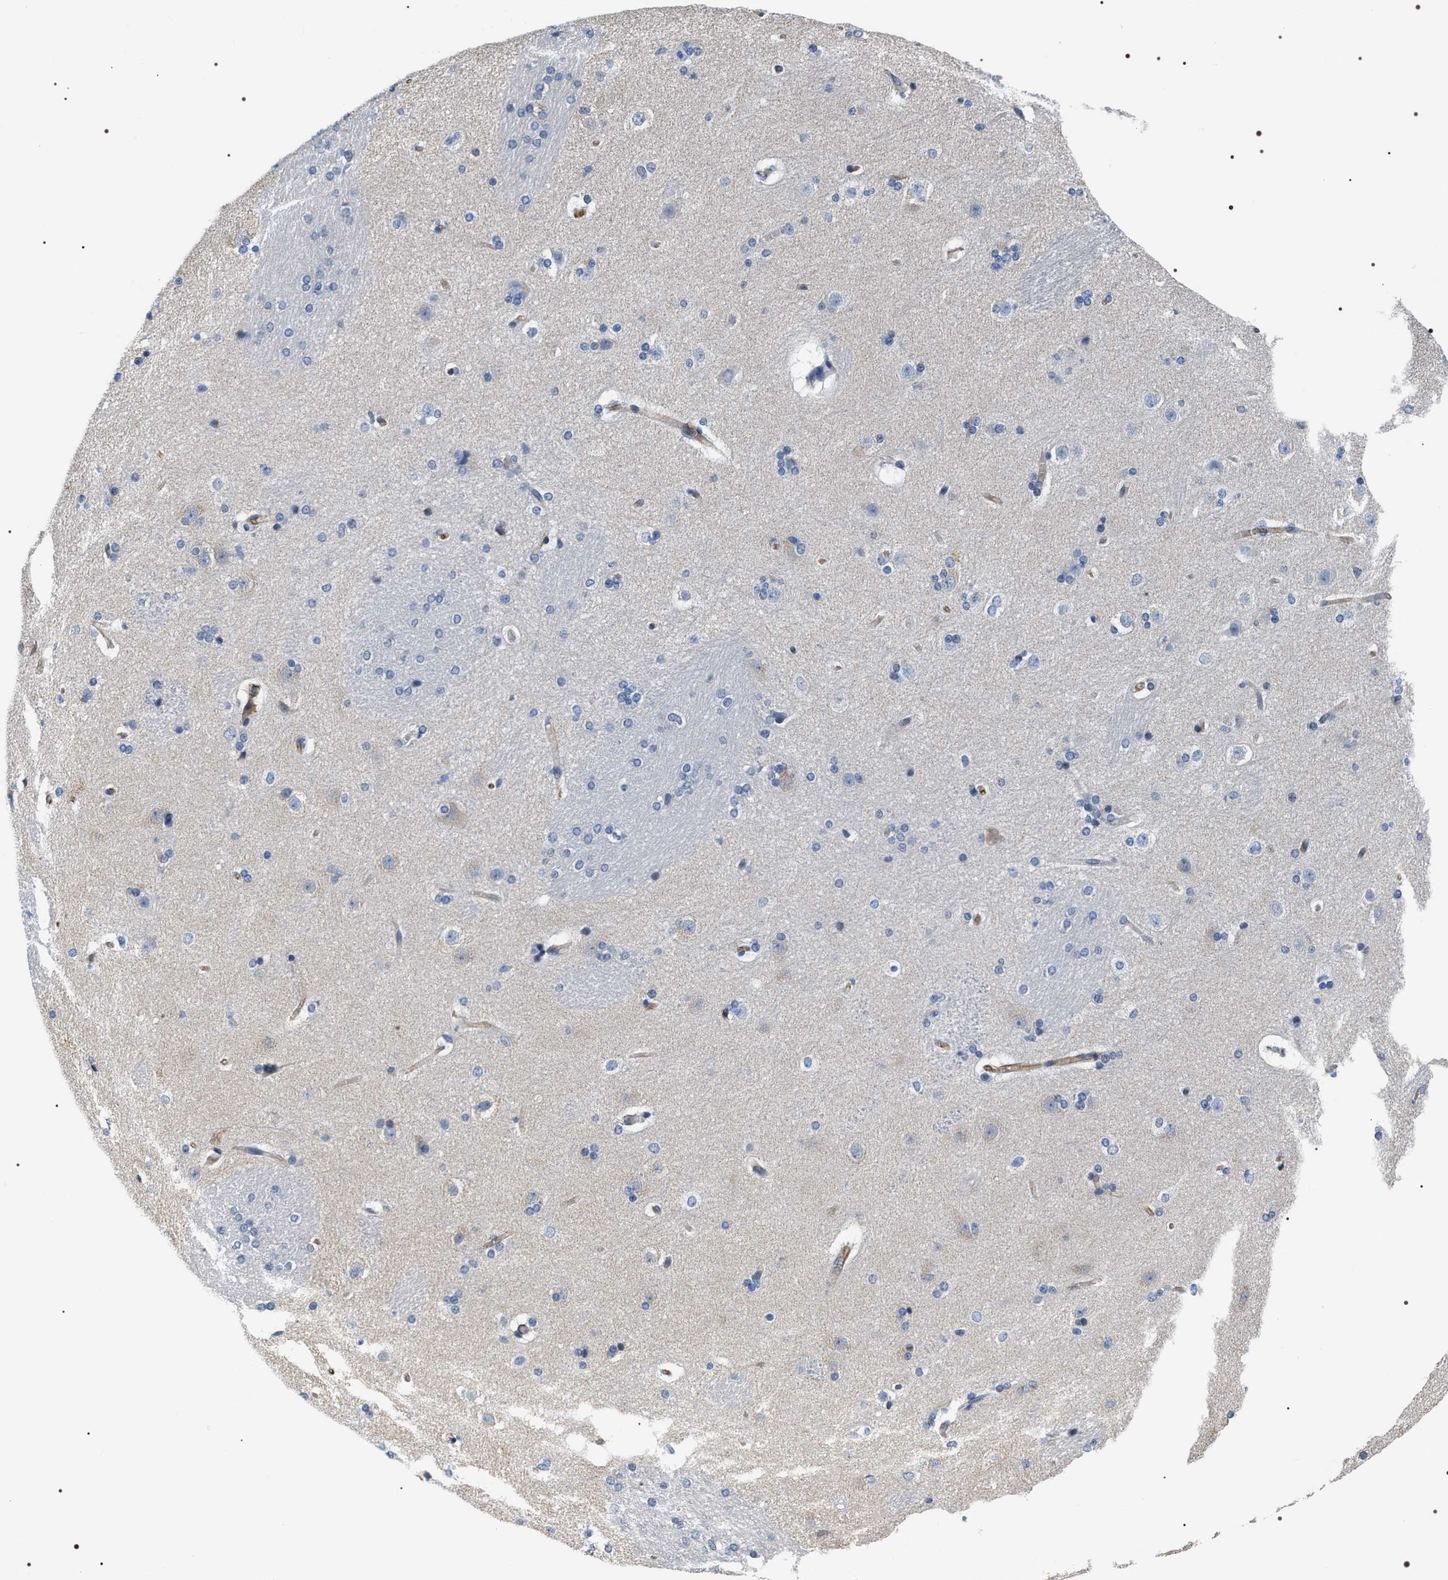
{"staining": {"intensity": "negative", "quantity": "none", "location": "none"}, "tissue": "caudate", "cell_type": "Glial cells", "image_type": "normal", "snomed": [{"axis": "morphology", "description": "Normal tissue, NOS"}, {"axis": "topography", "description": "Lateral ventricle wall"}], "caption": "This is an immunohistochemistry histopathology image of benign human caudate. There is no staining in glial cells.", "gene": "PKD1L1", "patient": {"sex": "female", "age": 19}}